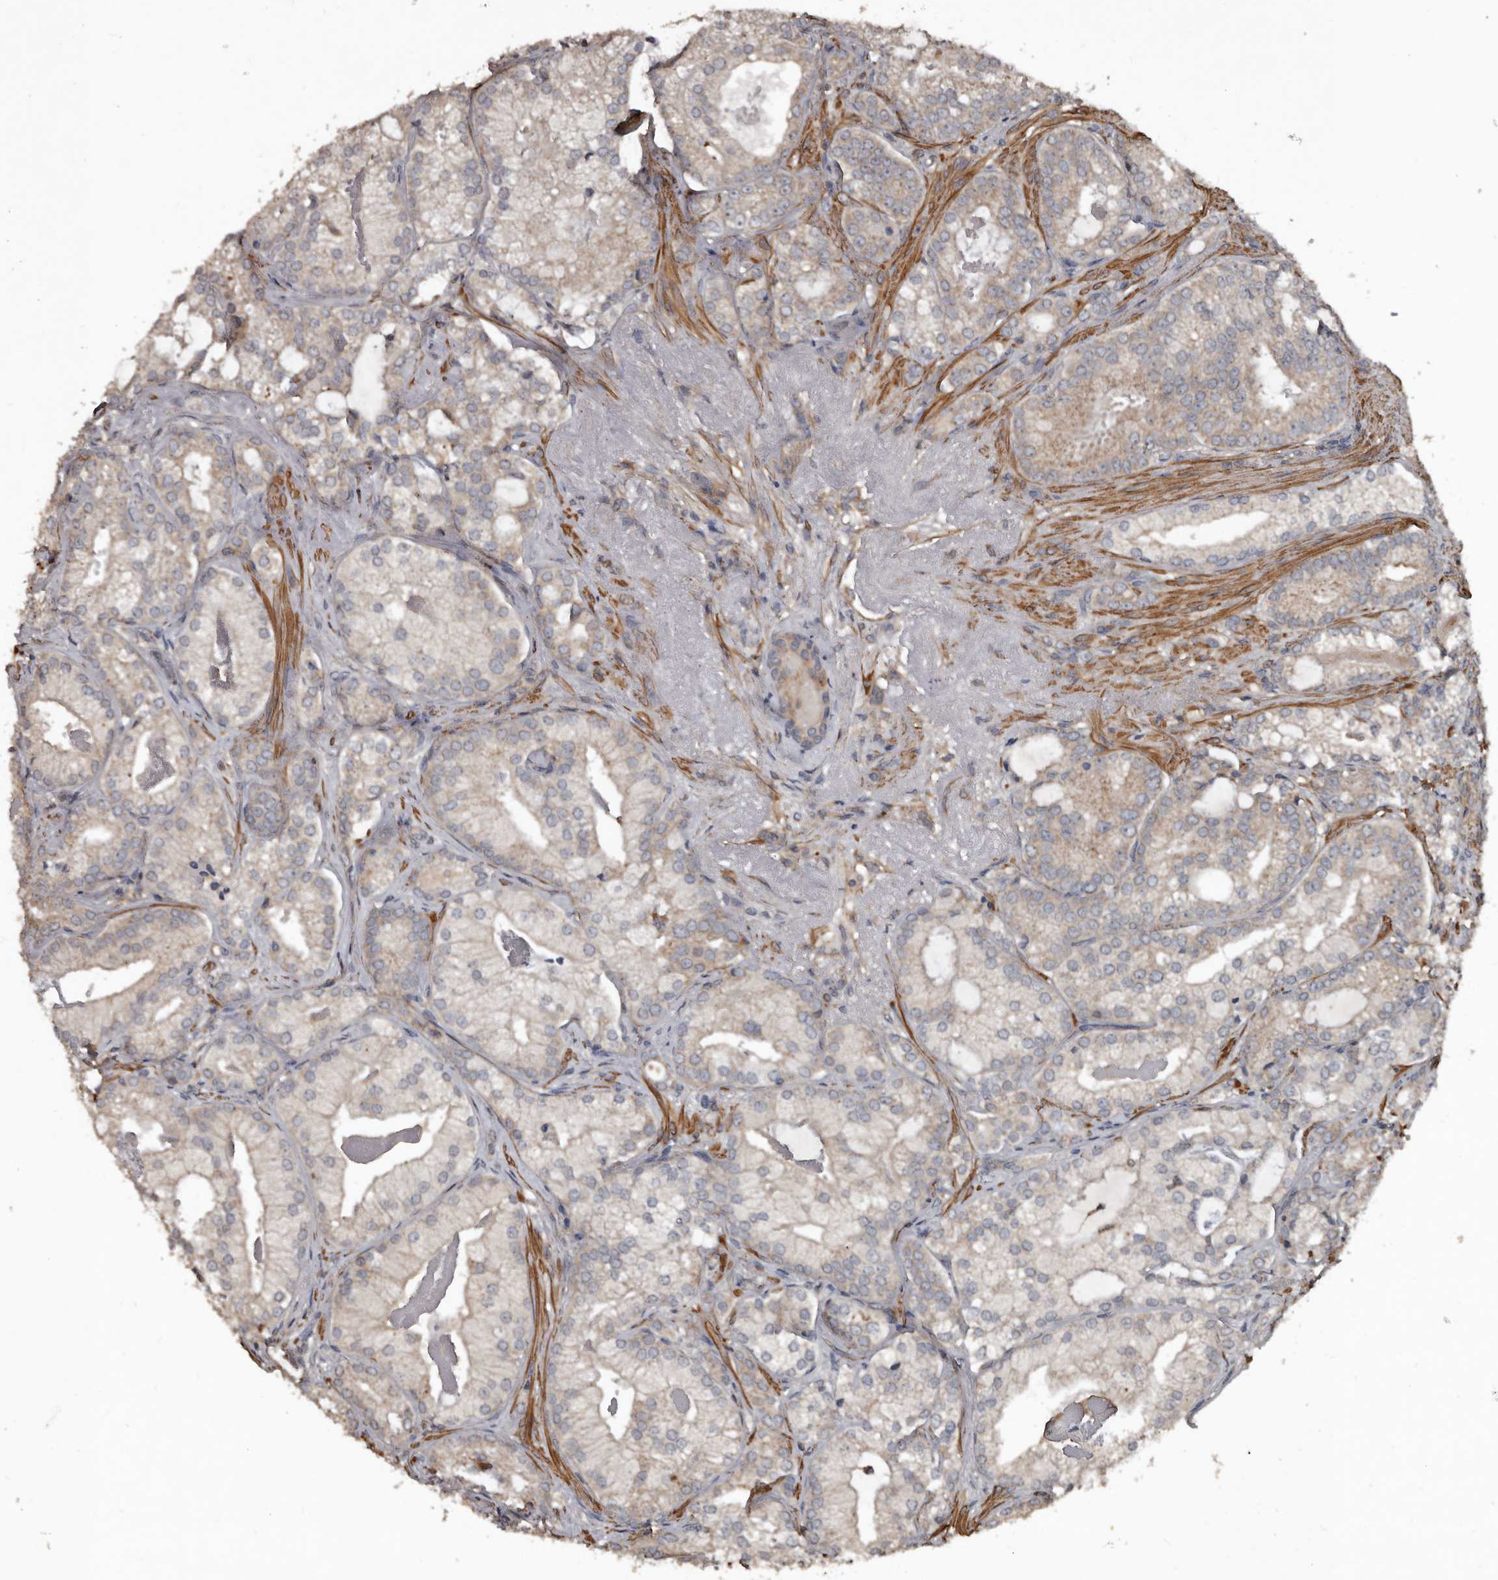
{"staining": {"intensity": "weak", "quantity": "<25%", "location": "cytoplasmic/membranous"}, "tissue": "prostate cancer", "cell_type": "Tumor cells", "image_type": "cancer", "snomed": [{"axis": "morphology", "description": "Normal morphology"}, {"axis": "morphology", "description": "Adenocarcinoma, Low grade"}, {"axis": "topography", "description": "Prostate"}], "caption": "Immunohistochemical staining of prostate adenocarcinoma (low-grade) reveals no significant expression in tumor cells.", "gene": "GREB1", "patient": {"sex": "male", "age": 72}}